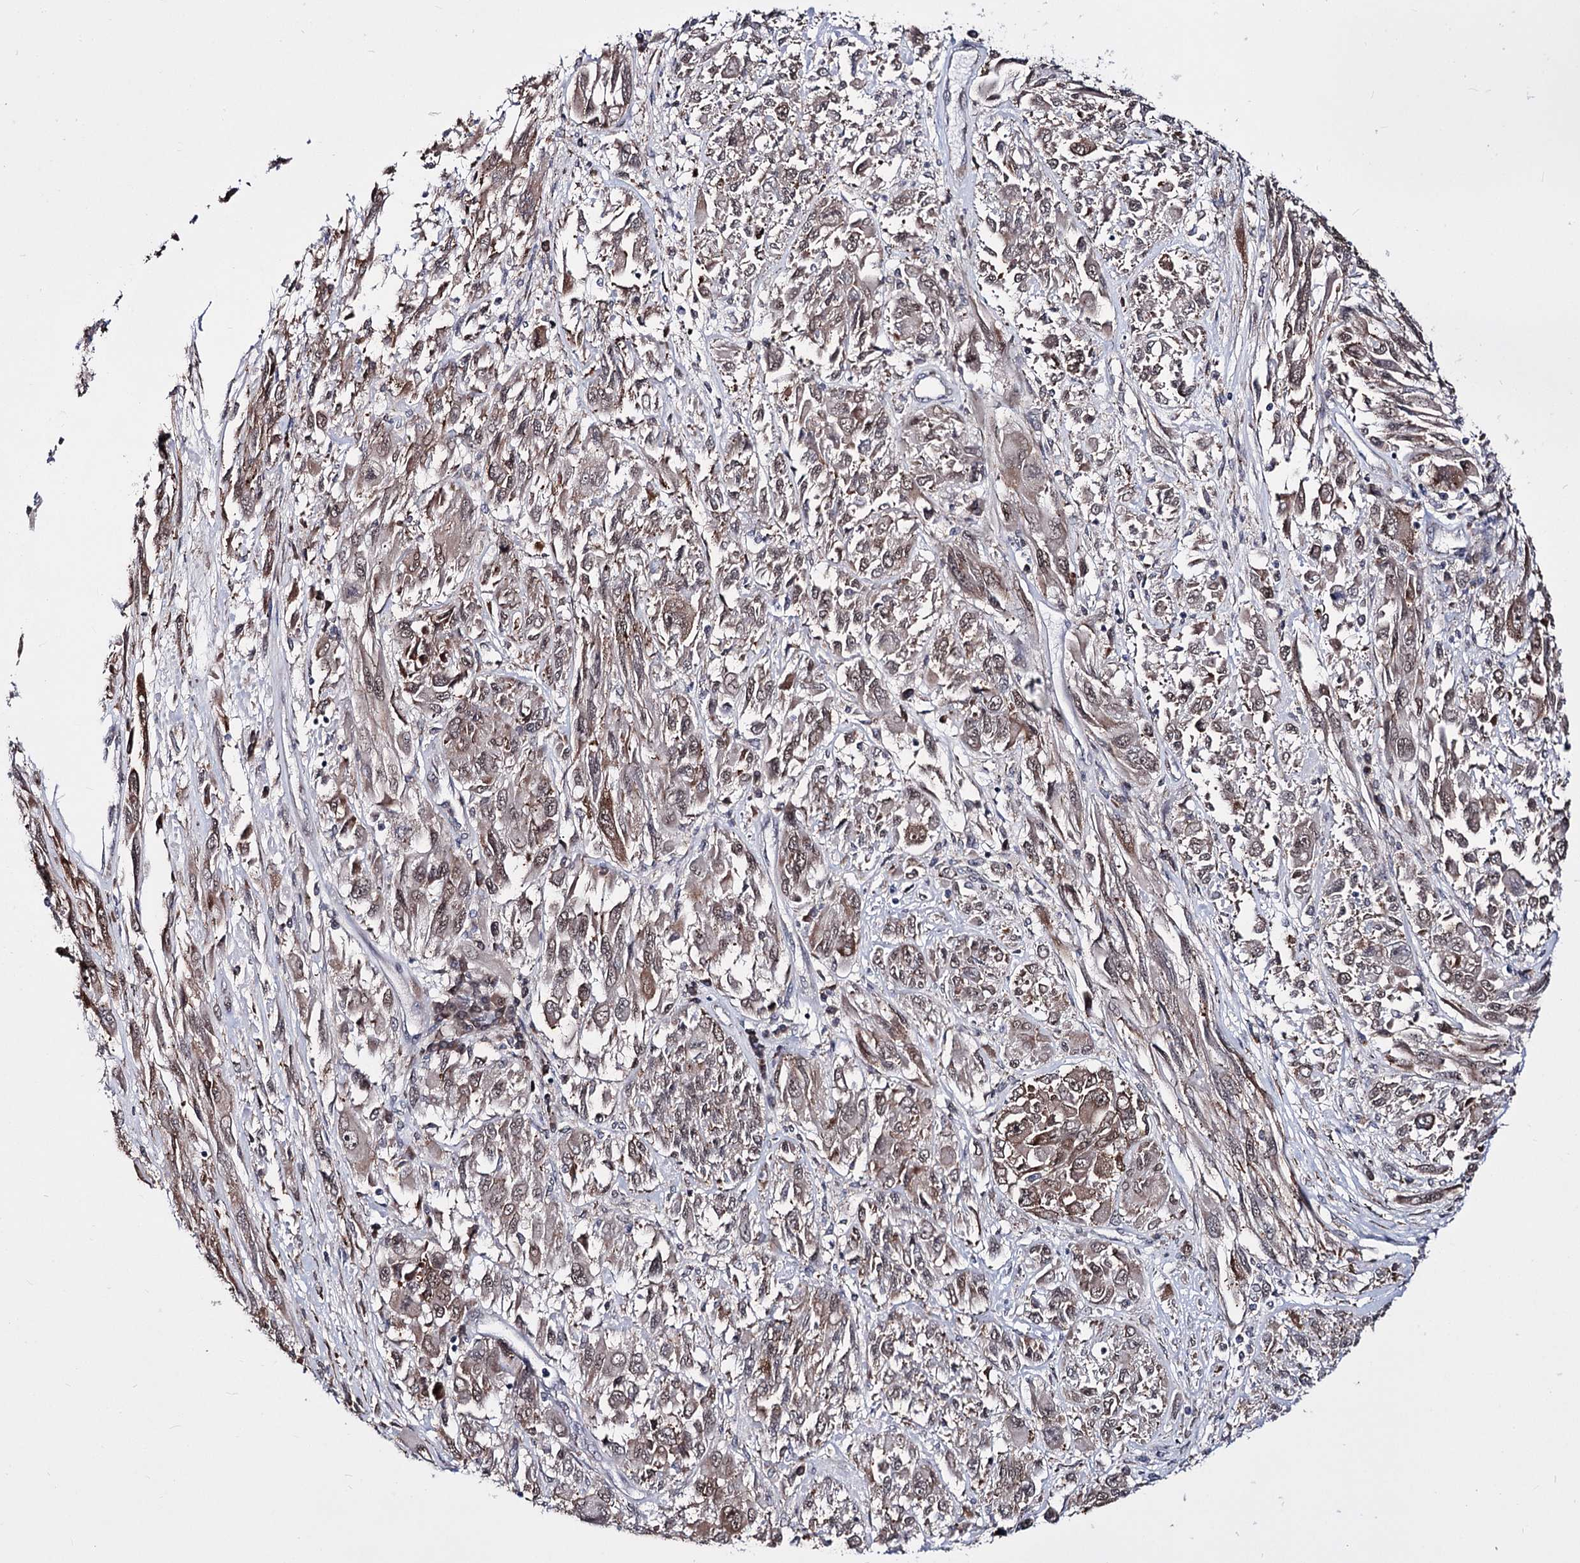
{"staining": {"intensity": "moderate", "quantity": ">75%", "location": "cytoplasmic/membranous,nuclear"}, "tissue": "melanoma", "cell_type": "Tumor cells", "image_type": "cancer", "snomed": [{"axis": "morphology", "description": "Malignant melanoma, NOS"}, {"axis": "topography", "description": "Skin"}], "caption": "Human malignant melanoma stained with a protein marker displays moderate staining in tumor cells.", "gene": "PPRC1", "patient": {"sex": "female", "age": 91}}